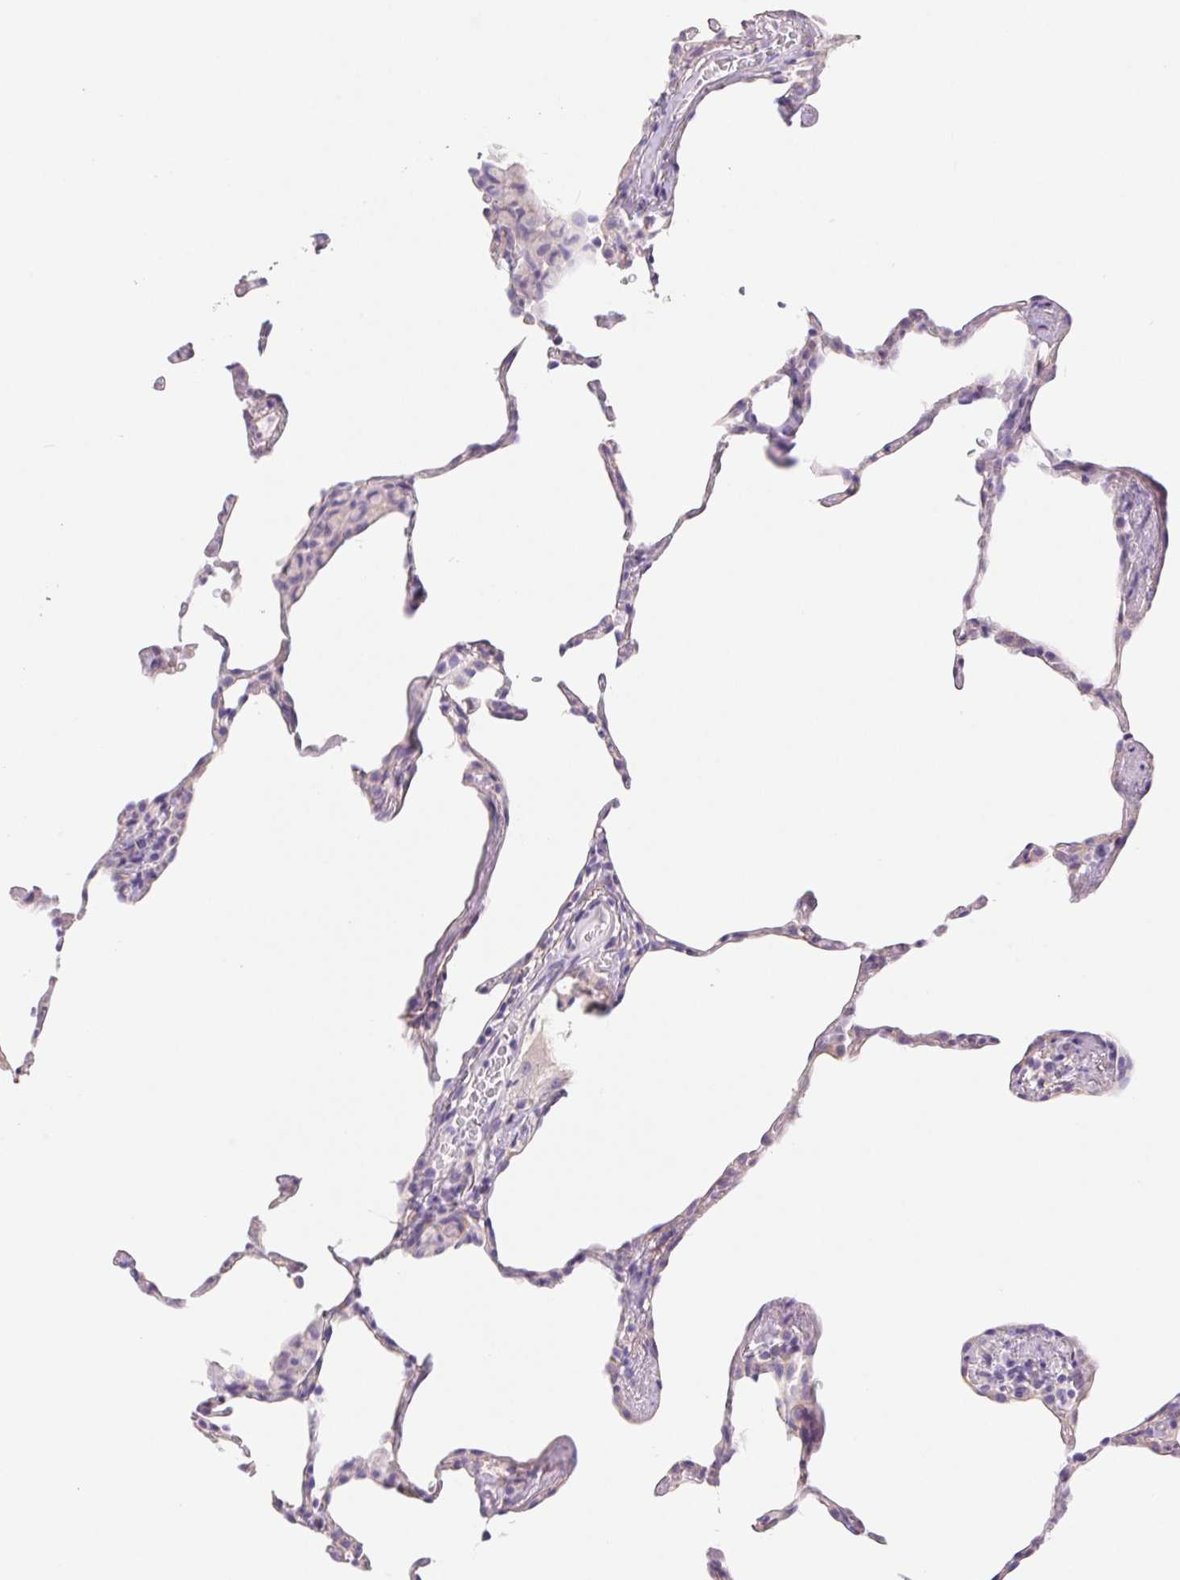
{"staining": {"intensity": "negative", "quantity": "none", "location": "none"}, "tissue": "lung", "cell_type": "Alveolar cells", "image_type": "normal", "snomed": [{"axis": "morphology", "description": "Normal tissue, NOS"}, {"axis": "topography", "description": "Lung"}], "caption": "IHC of unremarkable lung demonstrates no positivity in alveolar cells. Brightfield microscopy of IHC stained with DAB (3,3'-diaminobenzidine) (brown) and hematoxylin (blue), captured at high magnification.", "gene": "PNLIP", "patient": {"sex": "female", "age": 57}}